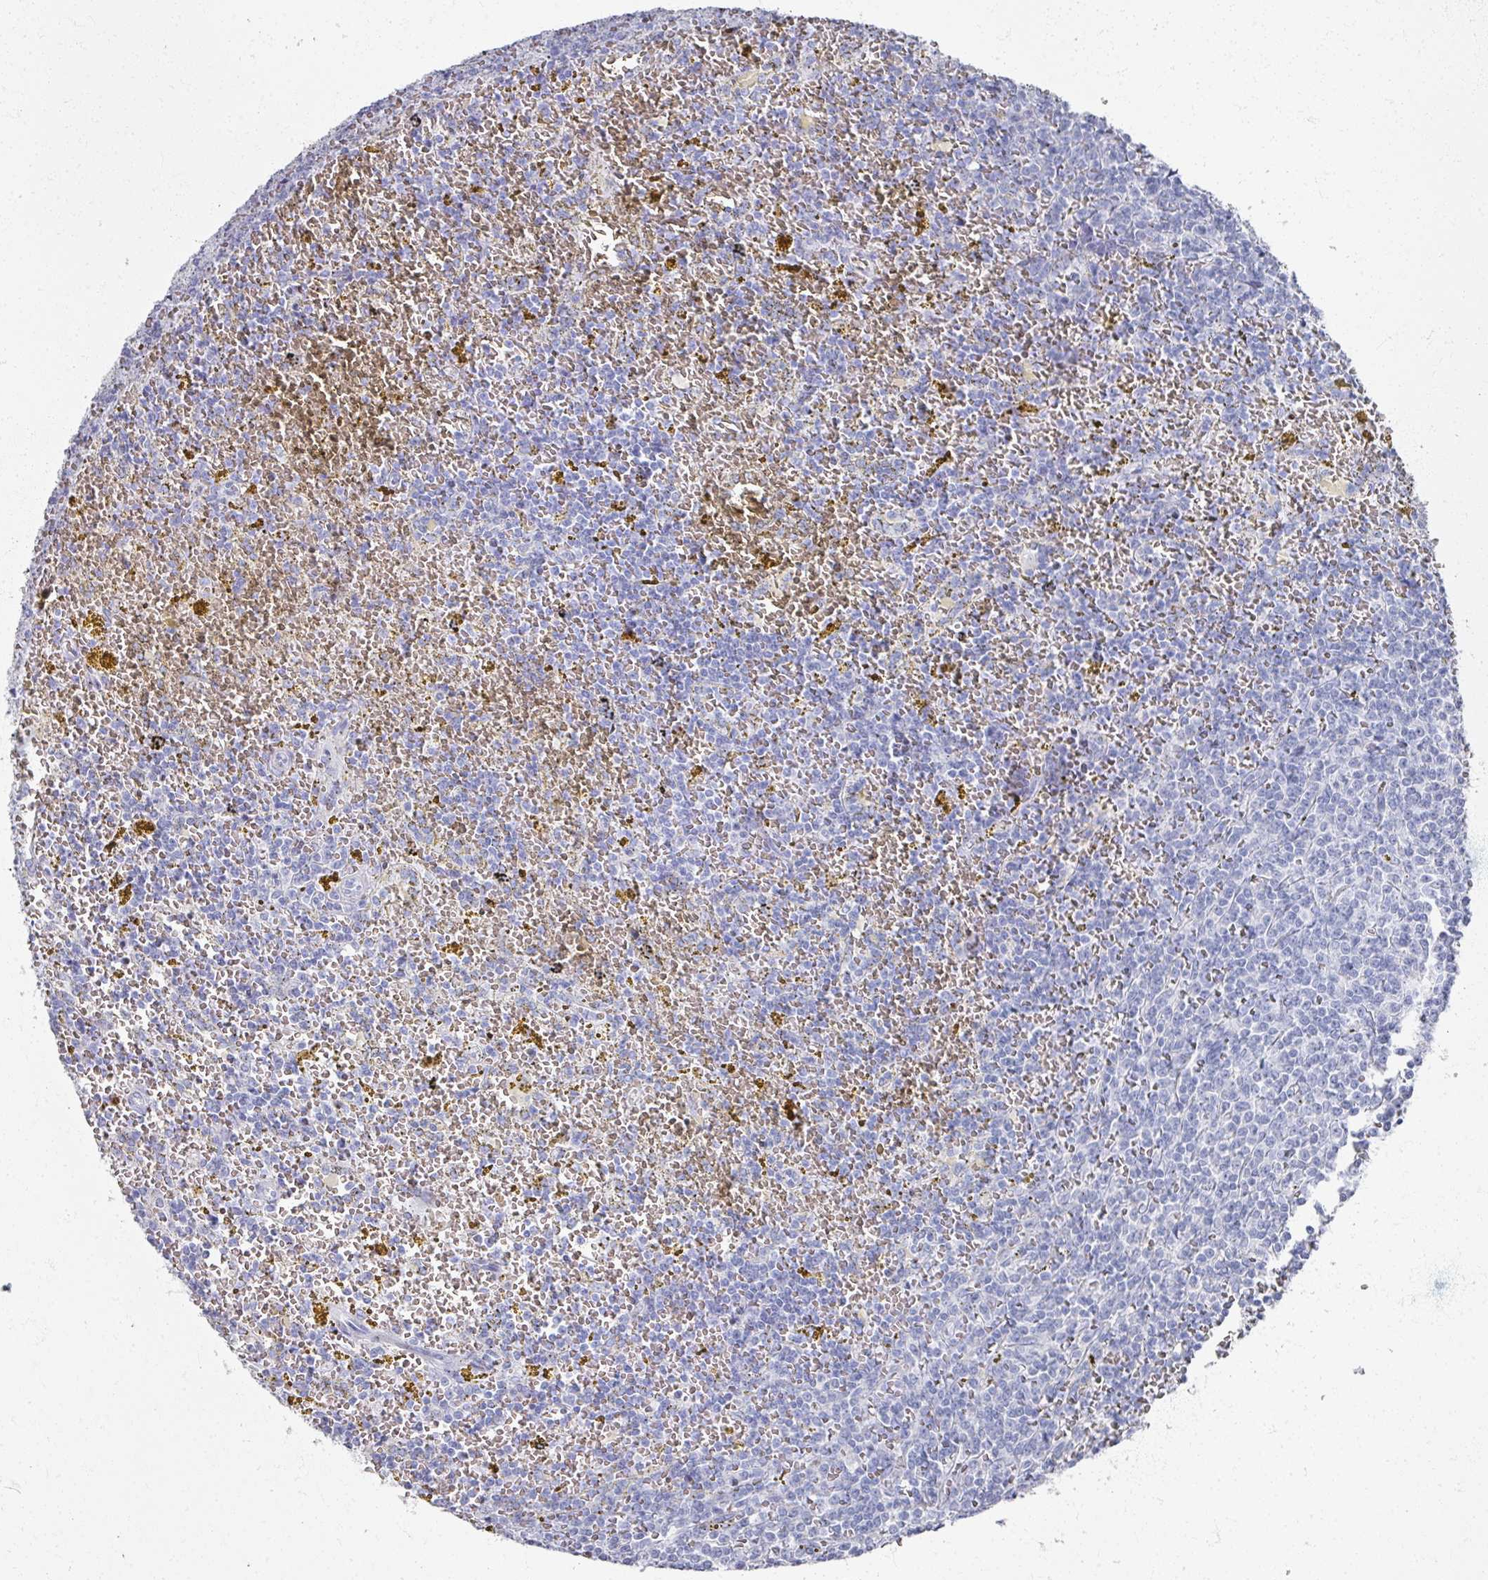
{"staining": {"intensity": "negative", "quantity": "none", "location": "none"}, "tissue": "lymphoma", "cell_type": "Tumor cells", "image_type": "cancer", "snomed": [{"axis": "morphology", "description": "Malignant lymphoma, non-Hodgkin's type, Low grade"}, {"axis": "topography", "description": "Spleen"}, {"axis": "topography", "description": "Lymph node"}], "caption": "Malignant lymphoma, non-Hodgkin's type (low-grade) stained for a protein using IHC demonstrates no positivity tumor cells.", "gene": "PSKH1", "patient": {"sex": "female", "age": 66}}